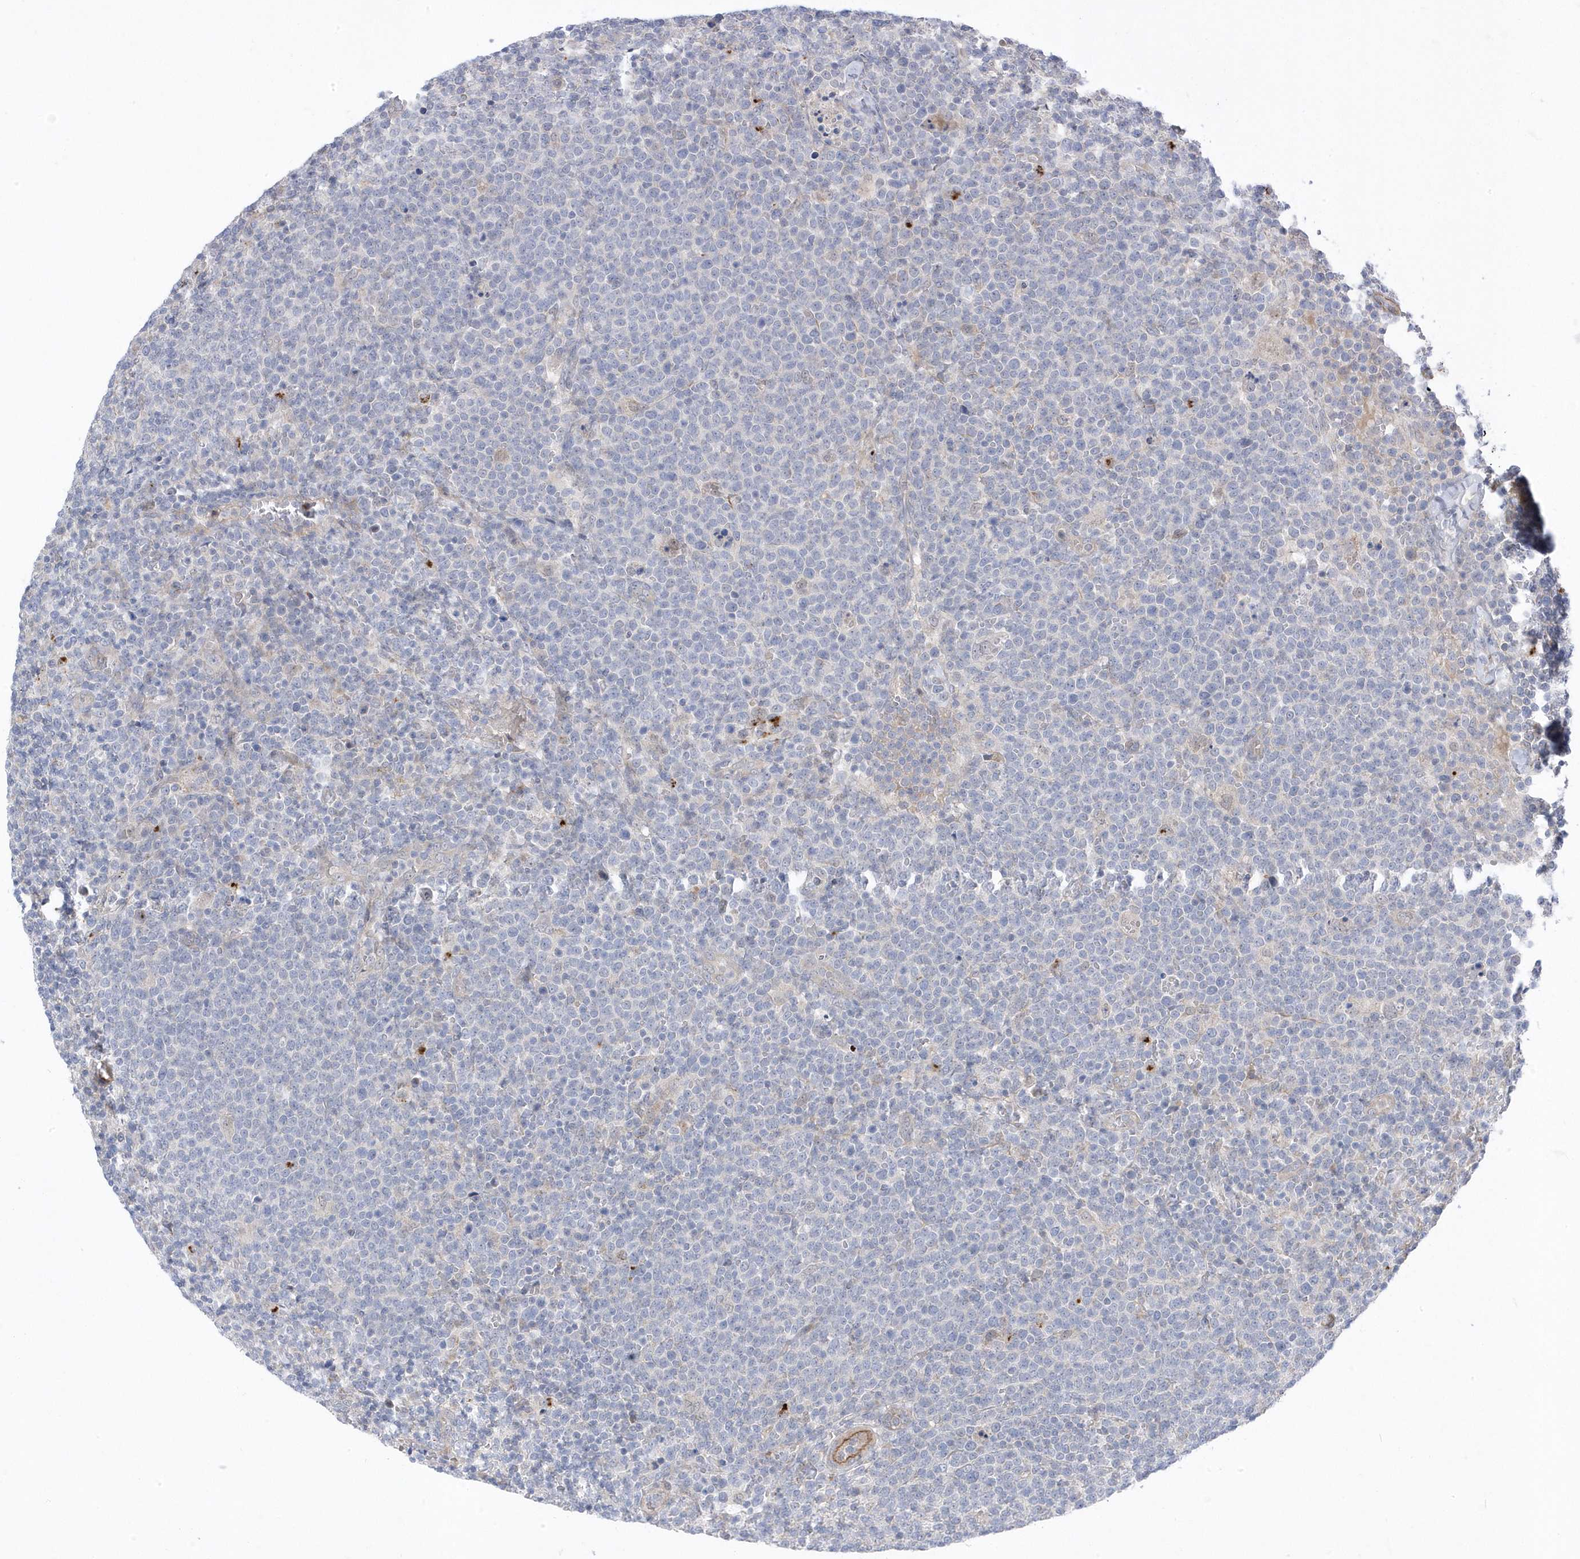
{"staining": {"intensity": "negative", "quantity": "none", "location": "none"}, "tissue": "lymphoma", "cell_type": "Tumor cells", "image_type": "cancer", "snomed": [{"axis": "morphology", "description": "Malignant lymphoma, non-Hodgkin's type, High grade"}, {"axis": "topography", "description": "Lymph node"}], "caption": "The histopathology image shows no staining of tumor cells in high-grade malignant lymphoma, non-Hodgkin's type.", "gene": "ANAPC1", "patient": {"sex": "male", "age": 61}}